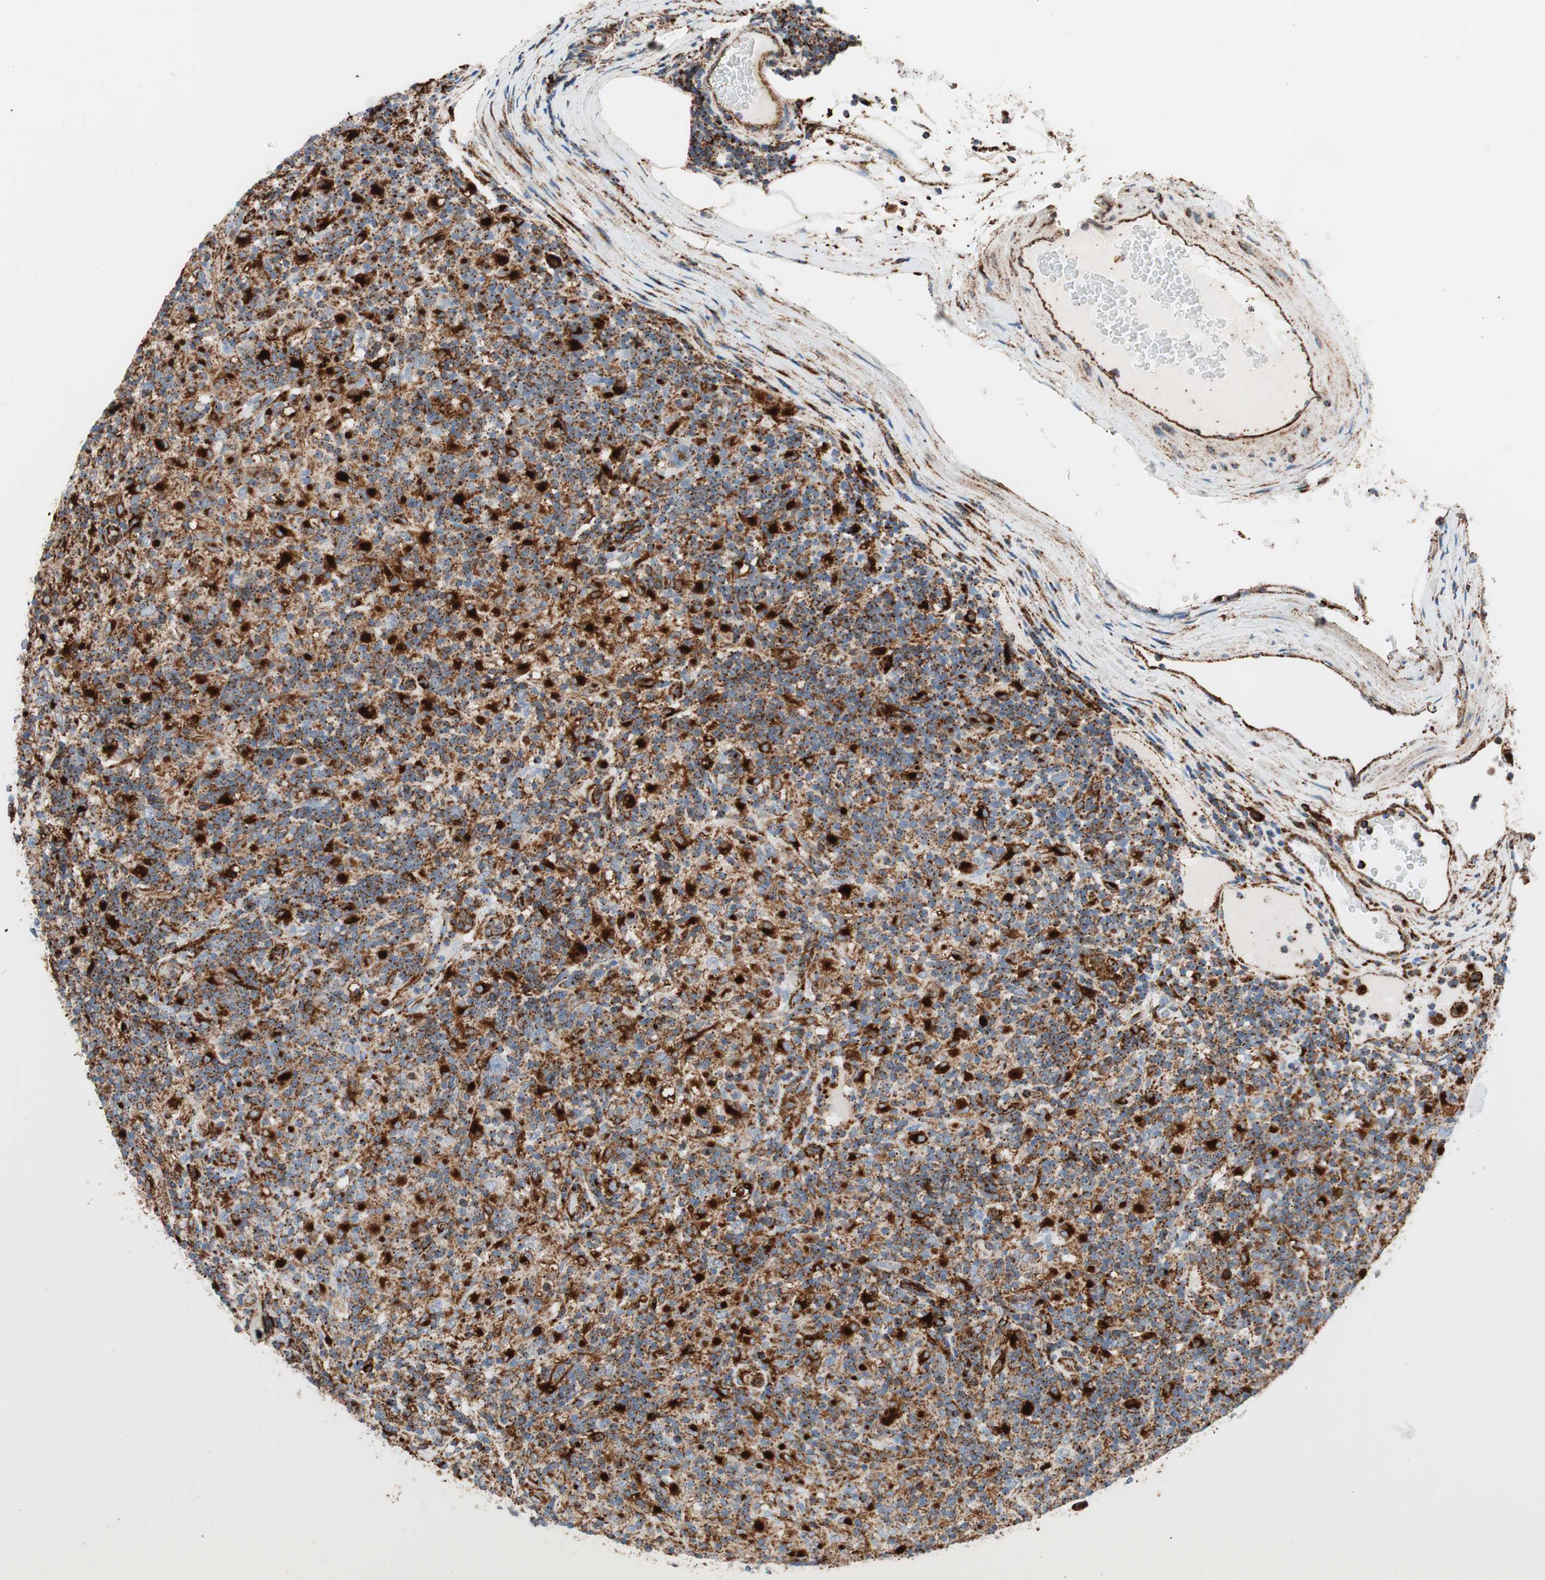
{"staining": {"intensity": "strong", "quantity": ">75%", "location": "cytoplasmic/membranous"}, "tissue": "lymphoma", "cell_type": "Tumor cells", "image_type": "cancer", "snomed": [{"axis": "morphology", "description": "Hodgkin's disease, NOS"}, {"axis": "topography", "description": "Lymph node"}], "caption": "Lymphoma stained with a protein marker shows strong staining in tumor cells.", "gene": "LAMP1", "patient": {"sex": "male", "age": 70}}